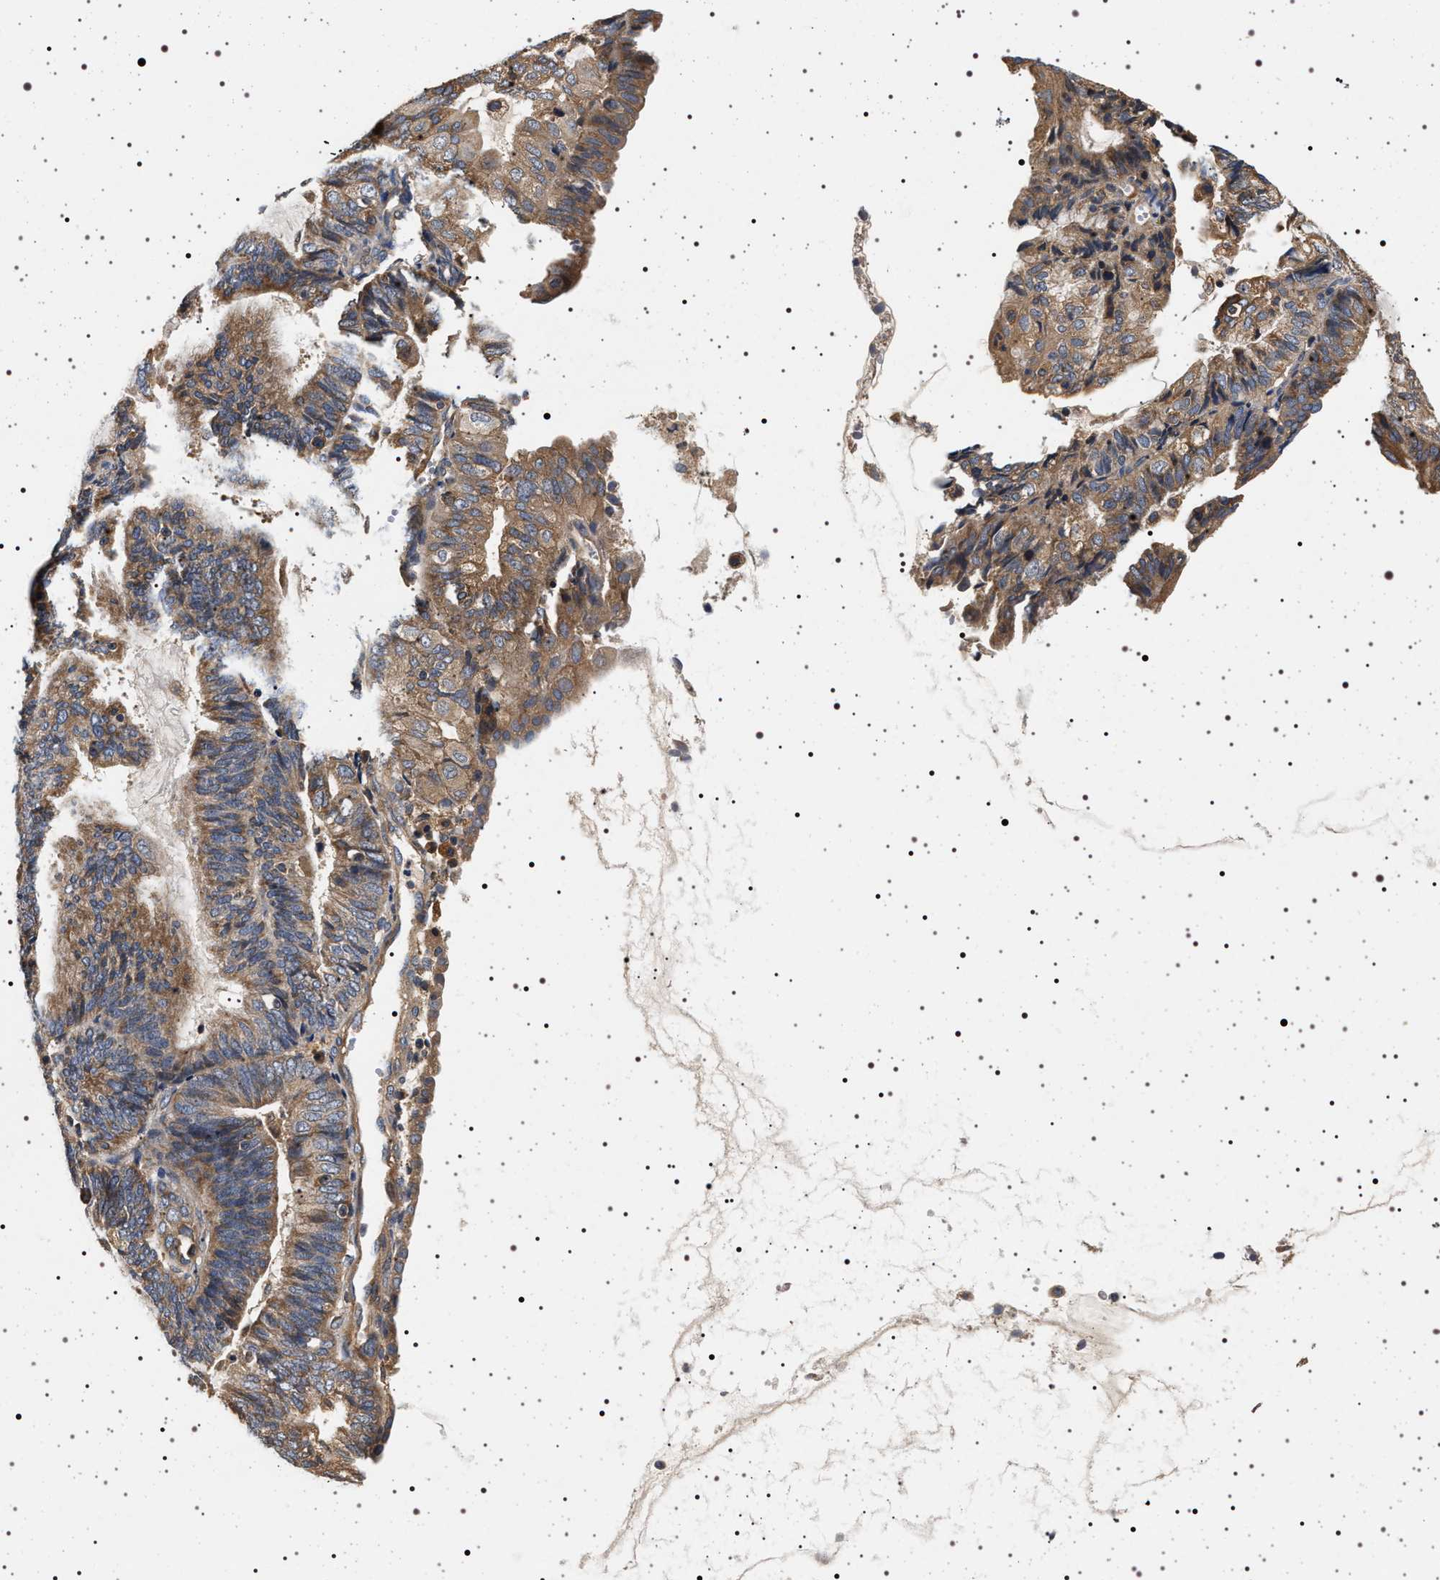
{"staining": {"intensity": "moderate", "quantity": ">75%", "location": "cytoplasmic/membranous"}, "tissue": "endometrial cancer", "cell_type": "Tumor cells", "image_type": "cancer", "snomed": [{"axis": "morphology", "description": "Adenocarcinoma, NOS"}, {"axis": "topography", "description": "Endometrium"}], "caption": "Adenocarcinoma (endometrial) was stained to show a protein in brown. There is medium levels of moderate cytoplasmic/membranous expression in approximately >75% of tumor cells.", "gene": "DCBLD2", "patient": {"sex": "female", "age": 81}}